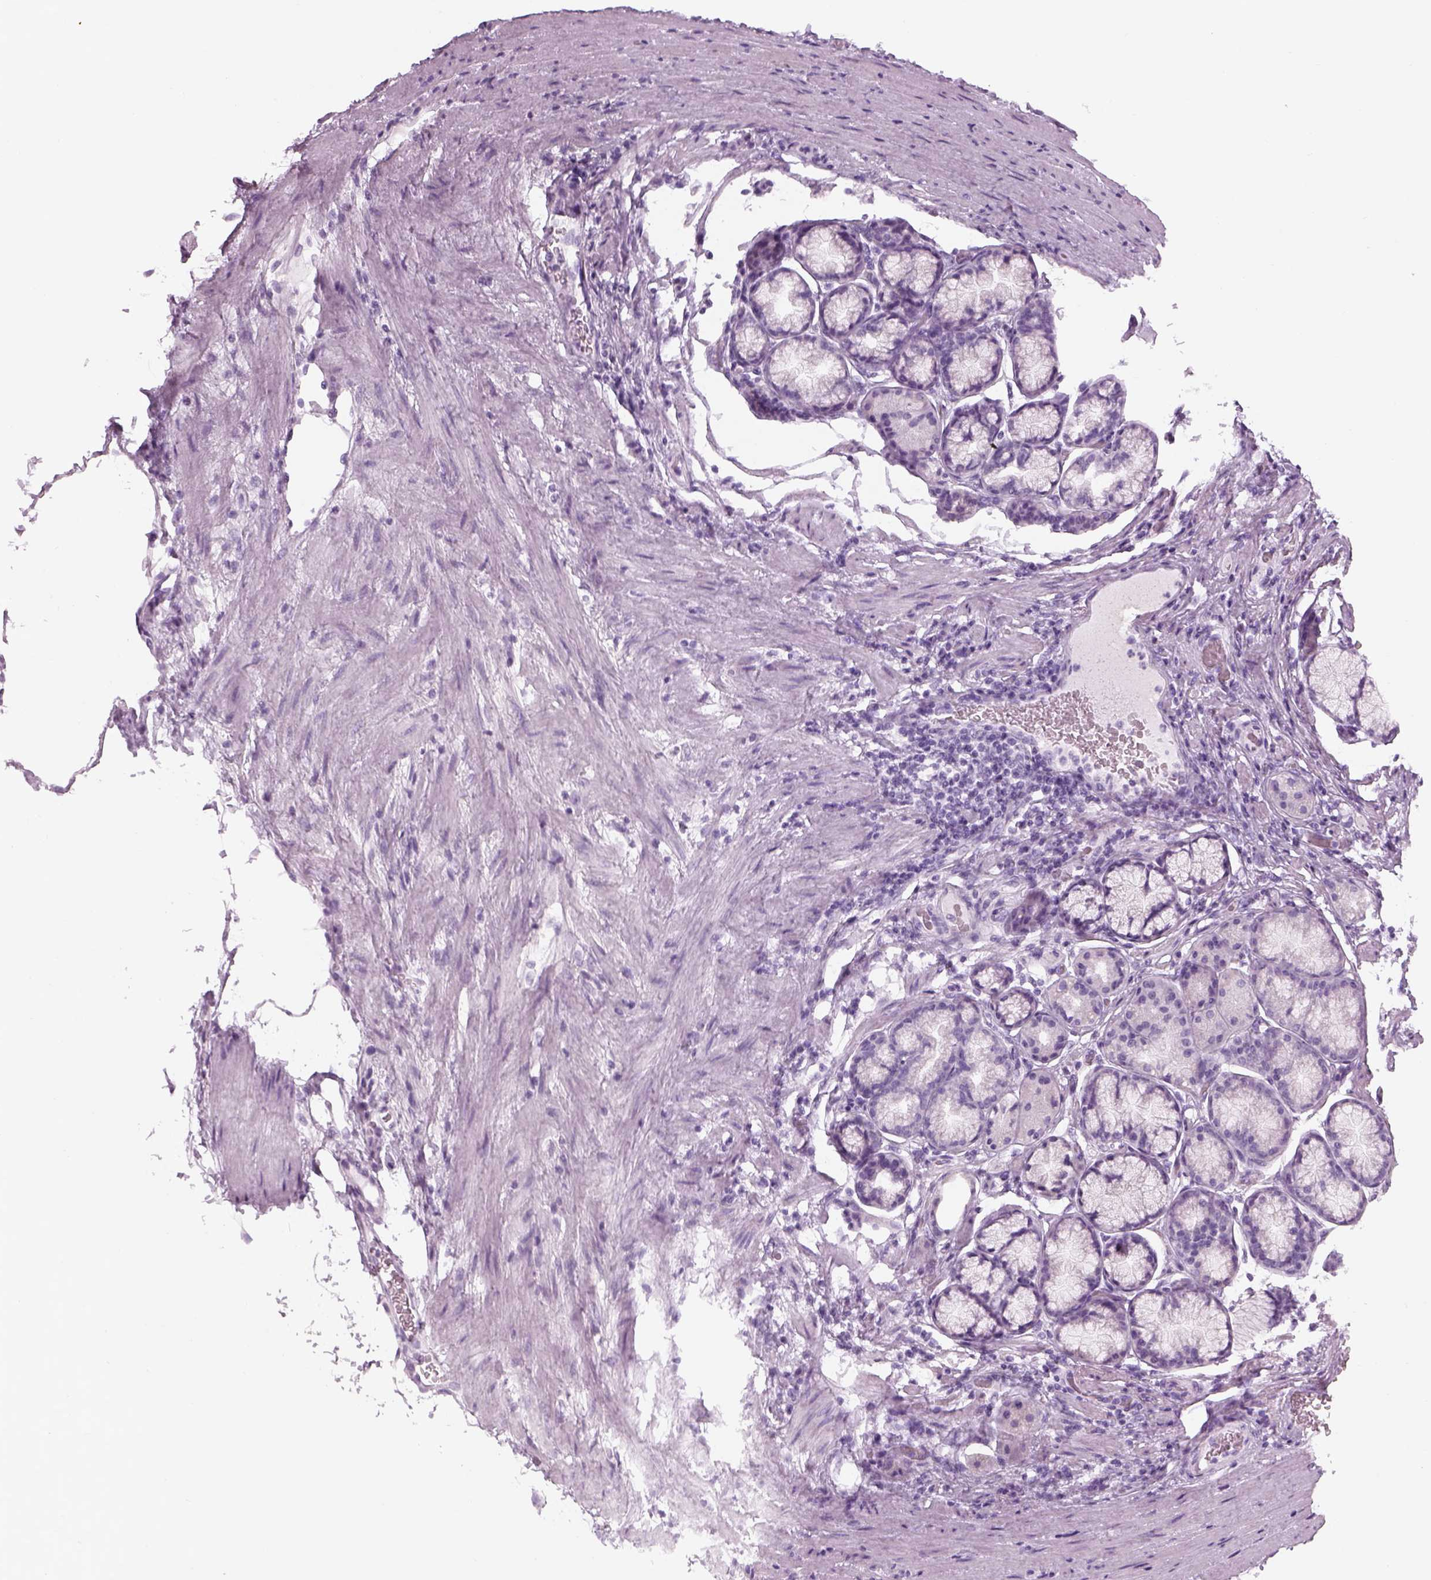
{"staining": {"intensity": "negative", "quantity": "none", "location": "none"}, "tissue": "stomach", "cell_type": "Glandular cells", "image_type": "normal", "snomed": [{"axis": "morphology", "description": "Normal tissue, NOS"}, {"axis": "morphology", "description": "Adenocarcinoma, NOS"}, {"axis": "morphology", "description": "Adenocarcinoma, High grade"}, {"axis": "topography", "description": "Stomach, upper"}, {"axis": "topography", "description": "Stomach"}], "caption": "DAB immunohistochemical staining of benign stomach reveals no significant positivity in glandular cells.", "gene": "SAG", "patient": {"sex": "female", "age": 65}}